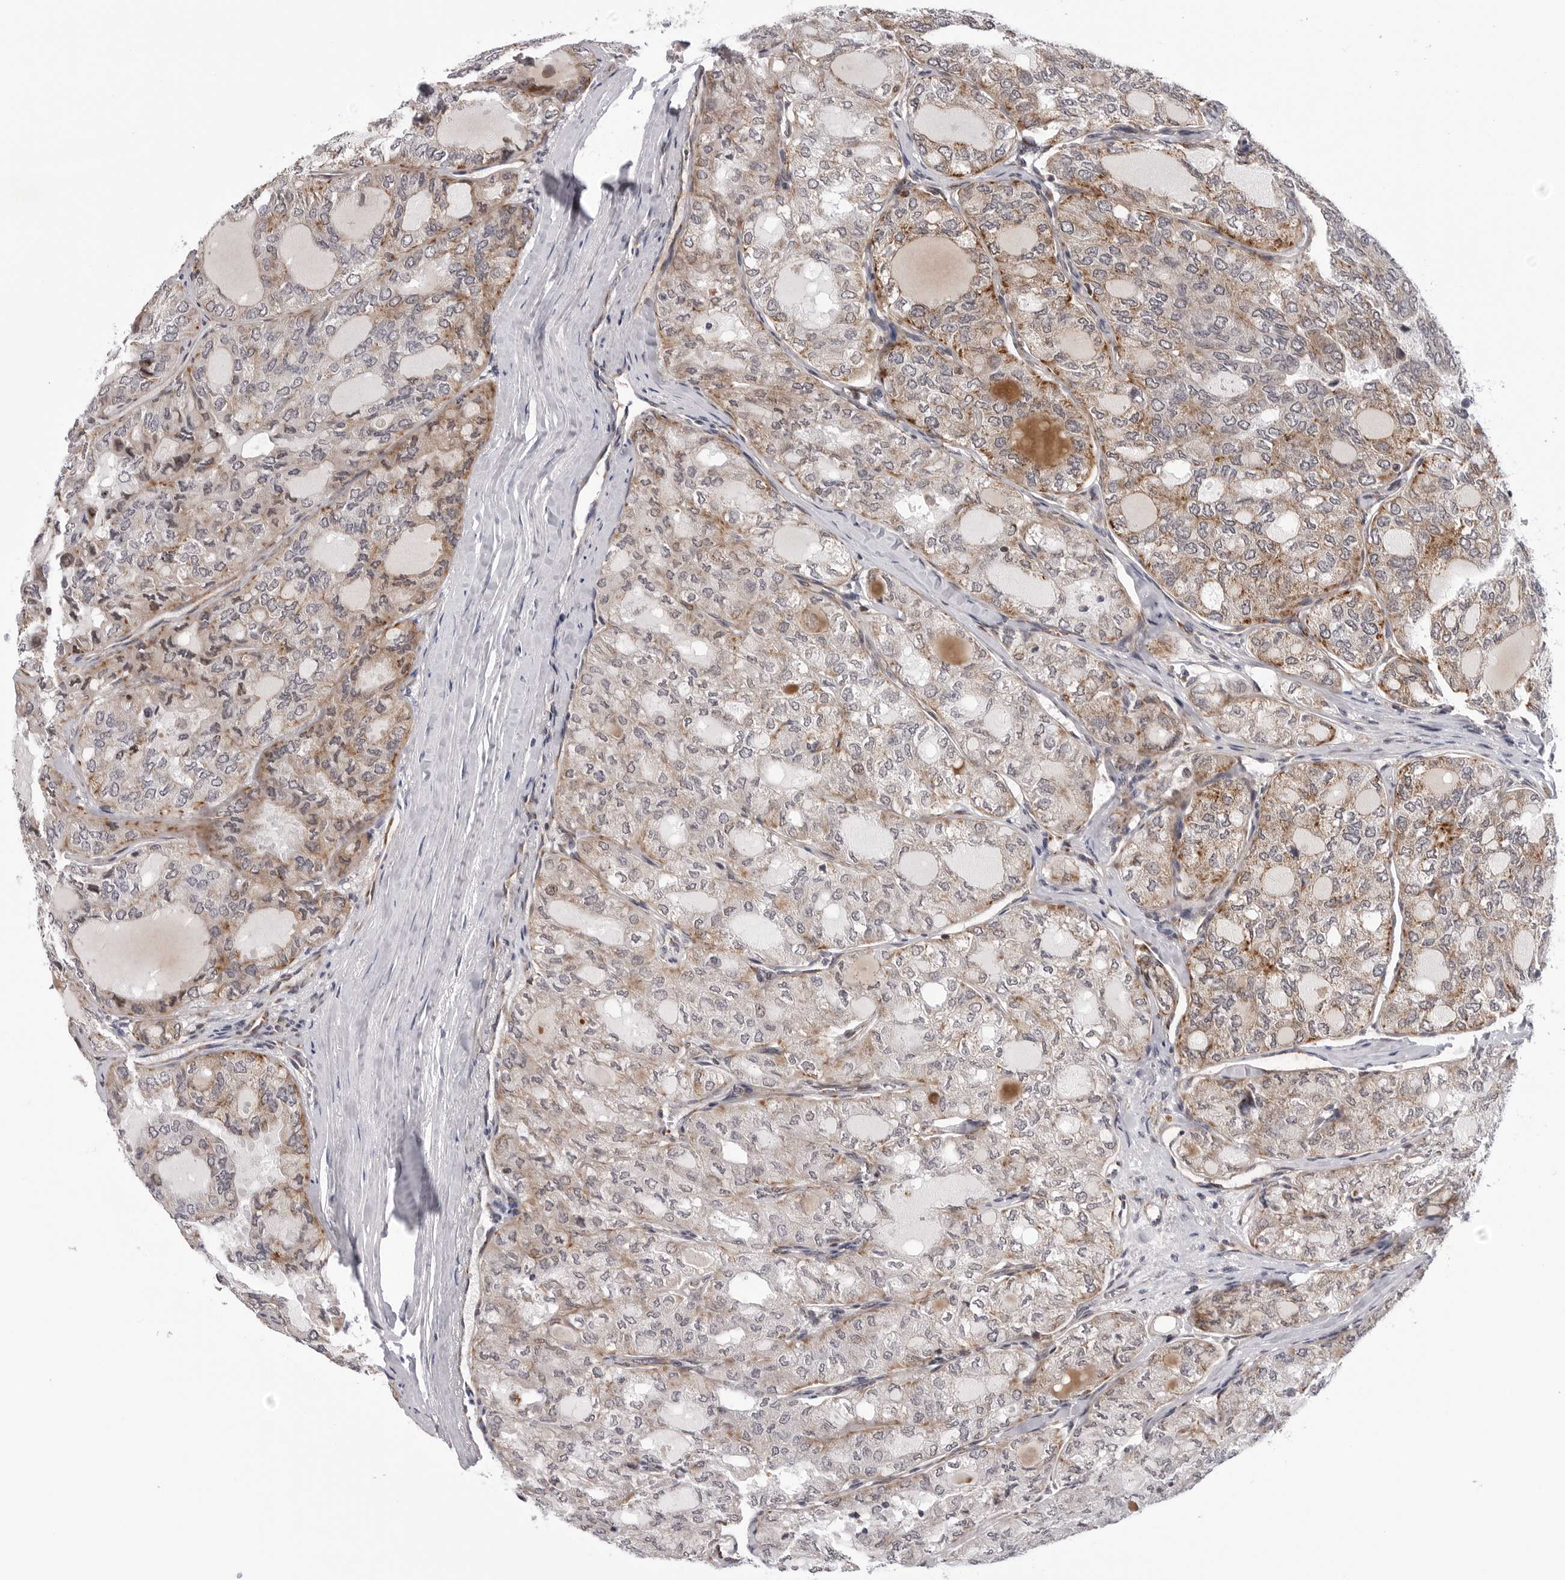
{"staining": {"intensity": "weak", "quantity": "<25%", "location": "cytoplasmic/membranous"}, "tissue": "thyroid cancer", "cell_type": "Tumor cells", "image_type": "cancer", "snomed": [{"axis": "morphology", "description": "Follicular adenoma carcinoma, NOS"}, {"axis": "topography", "description": "Thyroid gland"}], "caption": "An image of human follicular adenoma carcinoma (thyroid) is negative for staining in tumor cells.", "gene": "CDK20", "patient": {"sex": "male", "age": 75}}